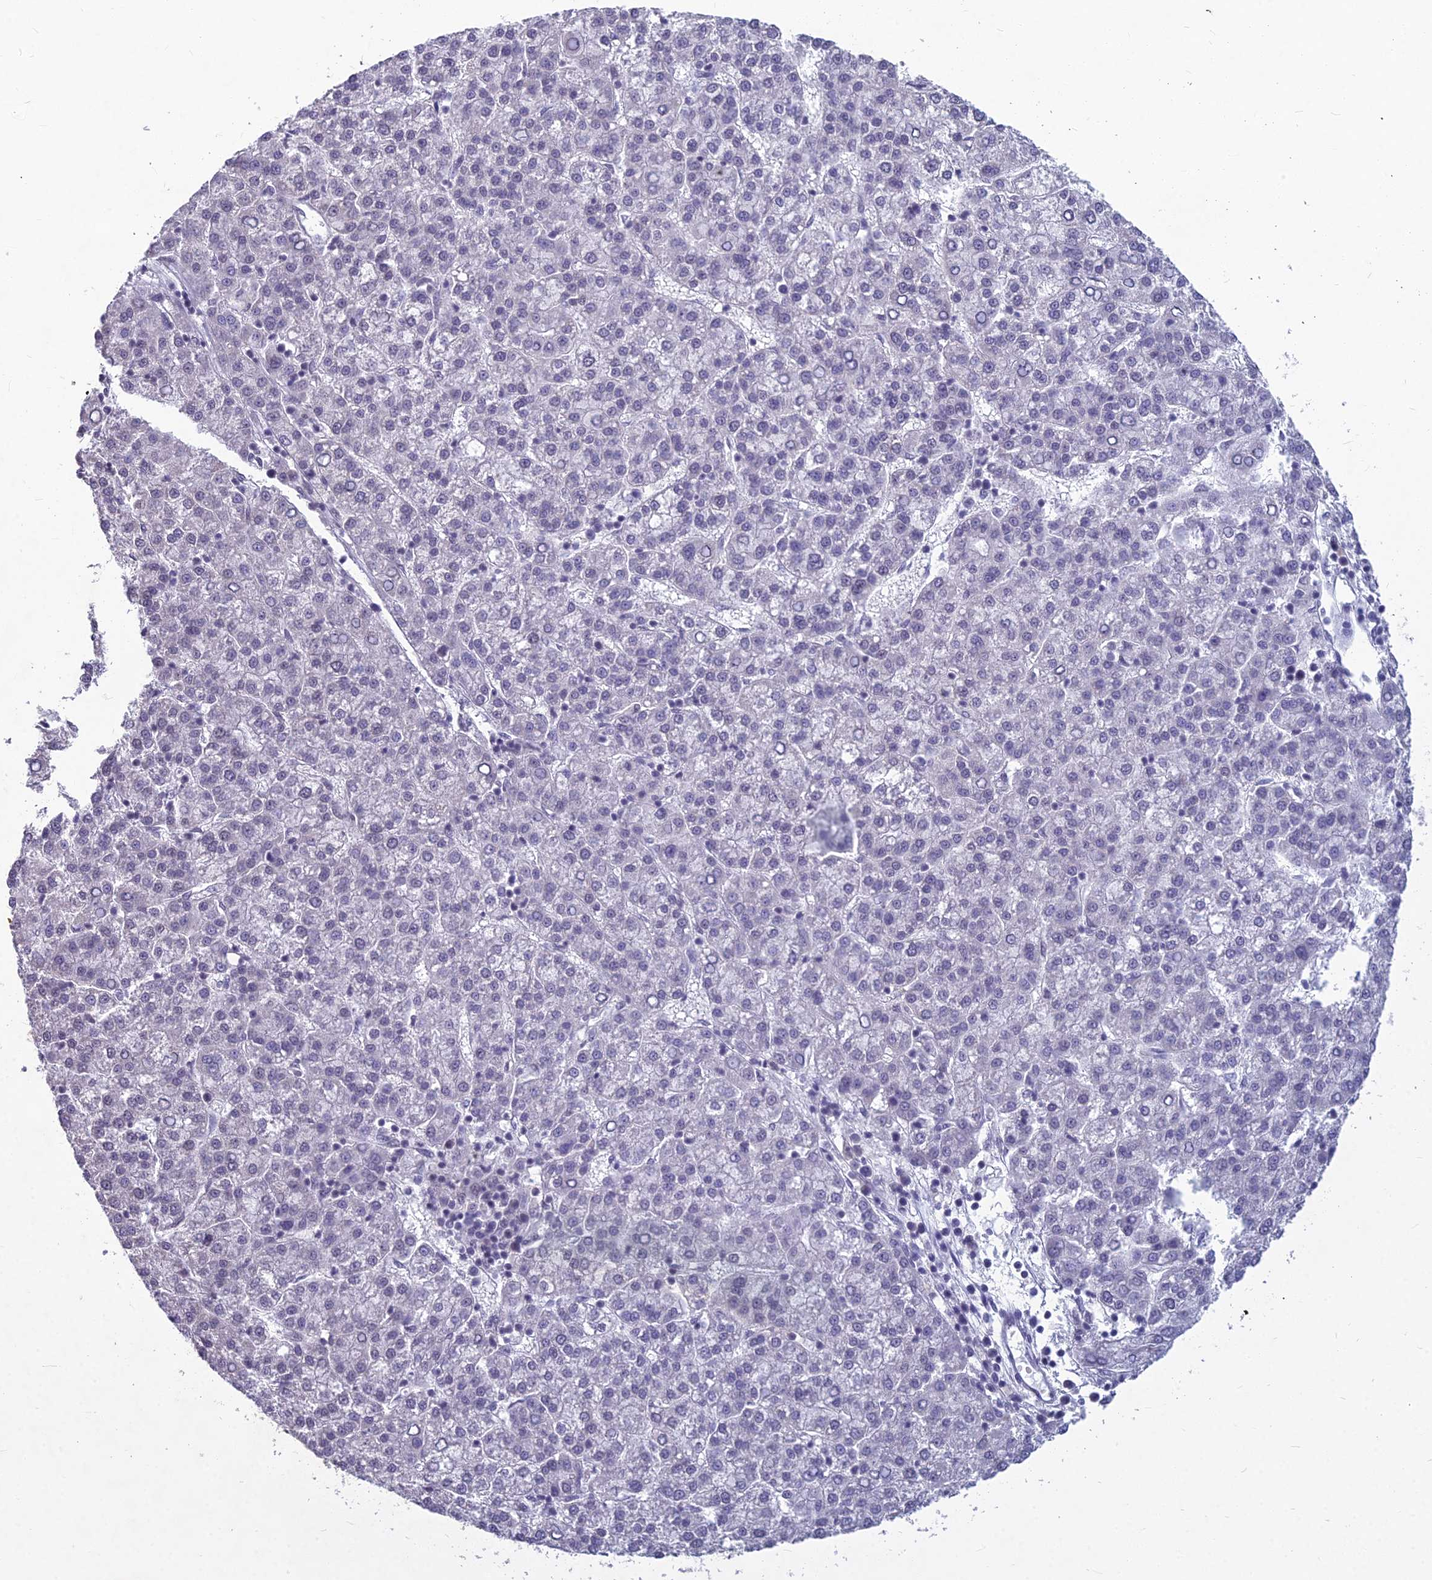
{"staining": {"intensity": "negative", "quantity": "none", "location": "none"}, "tissue": "liver cancer", "cell_type": "Tumor cells", "image_type": "cancer", "snomed": [{"axis": "morphology", "description": "Carcinoma, Hepatocellular, NOS"}, {"axis": "topography", "description": "Liver"}], "caption": "An IHC histopathology image of liver cancer is shown. There is no staining in tumor cells of liver cancer.", "gene": "KAT7", "patient": {"sex": "female", "age": 58}}